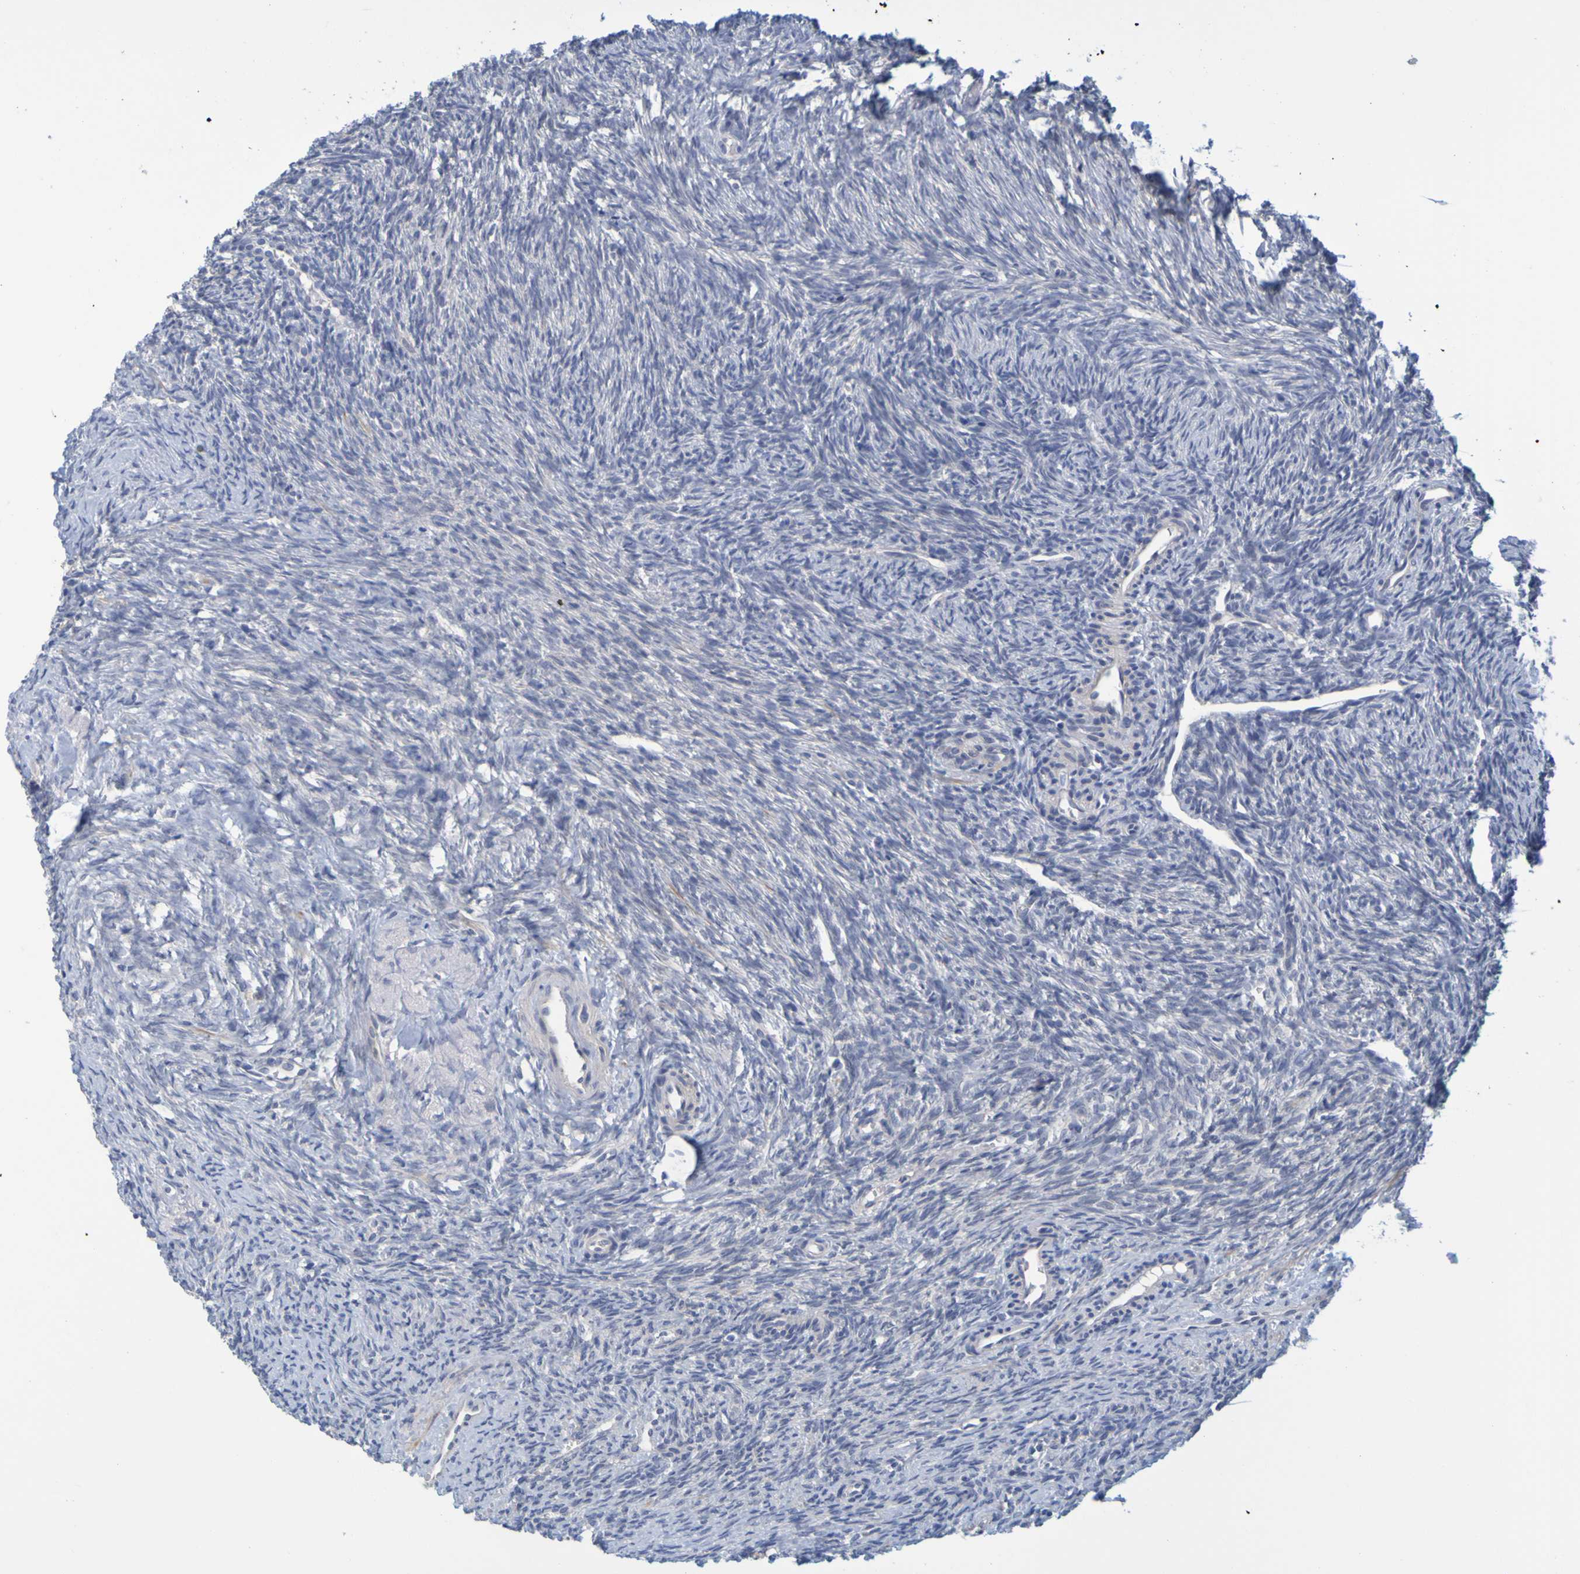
{"staining": {"intensity": "negative", "quantity": "none", "location": "none"}, "tissue": "ovary", "cell_type": "Ovarian stroma cells", "image_type": "normal", "snomed": [{"axis": "morphology", "description": "Normal tissue, NOS"}, {"axis": "topography", "description": "Ovary"}], "caption": "This is a photomicrograph of immunohistochemistry staining of benign ovary, which shows no expression in ovarian stroma cells.", "gene": "ENDOU", "patient": {"sex": "female", "age": 41}}